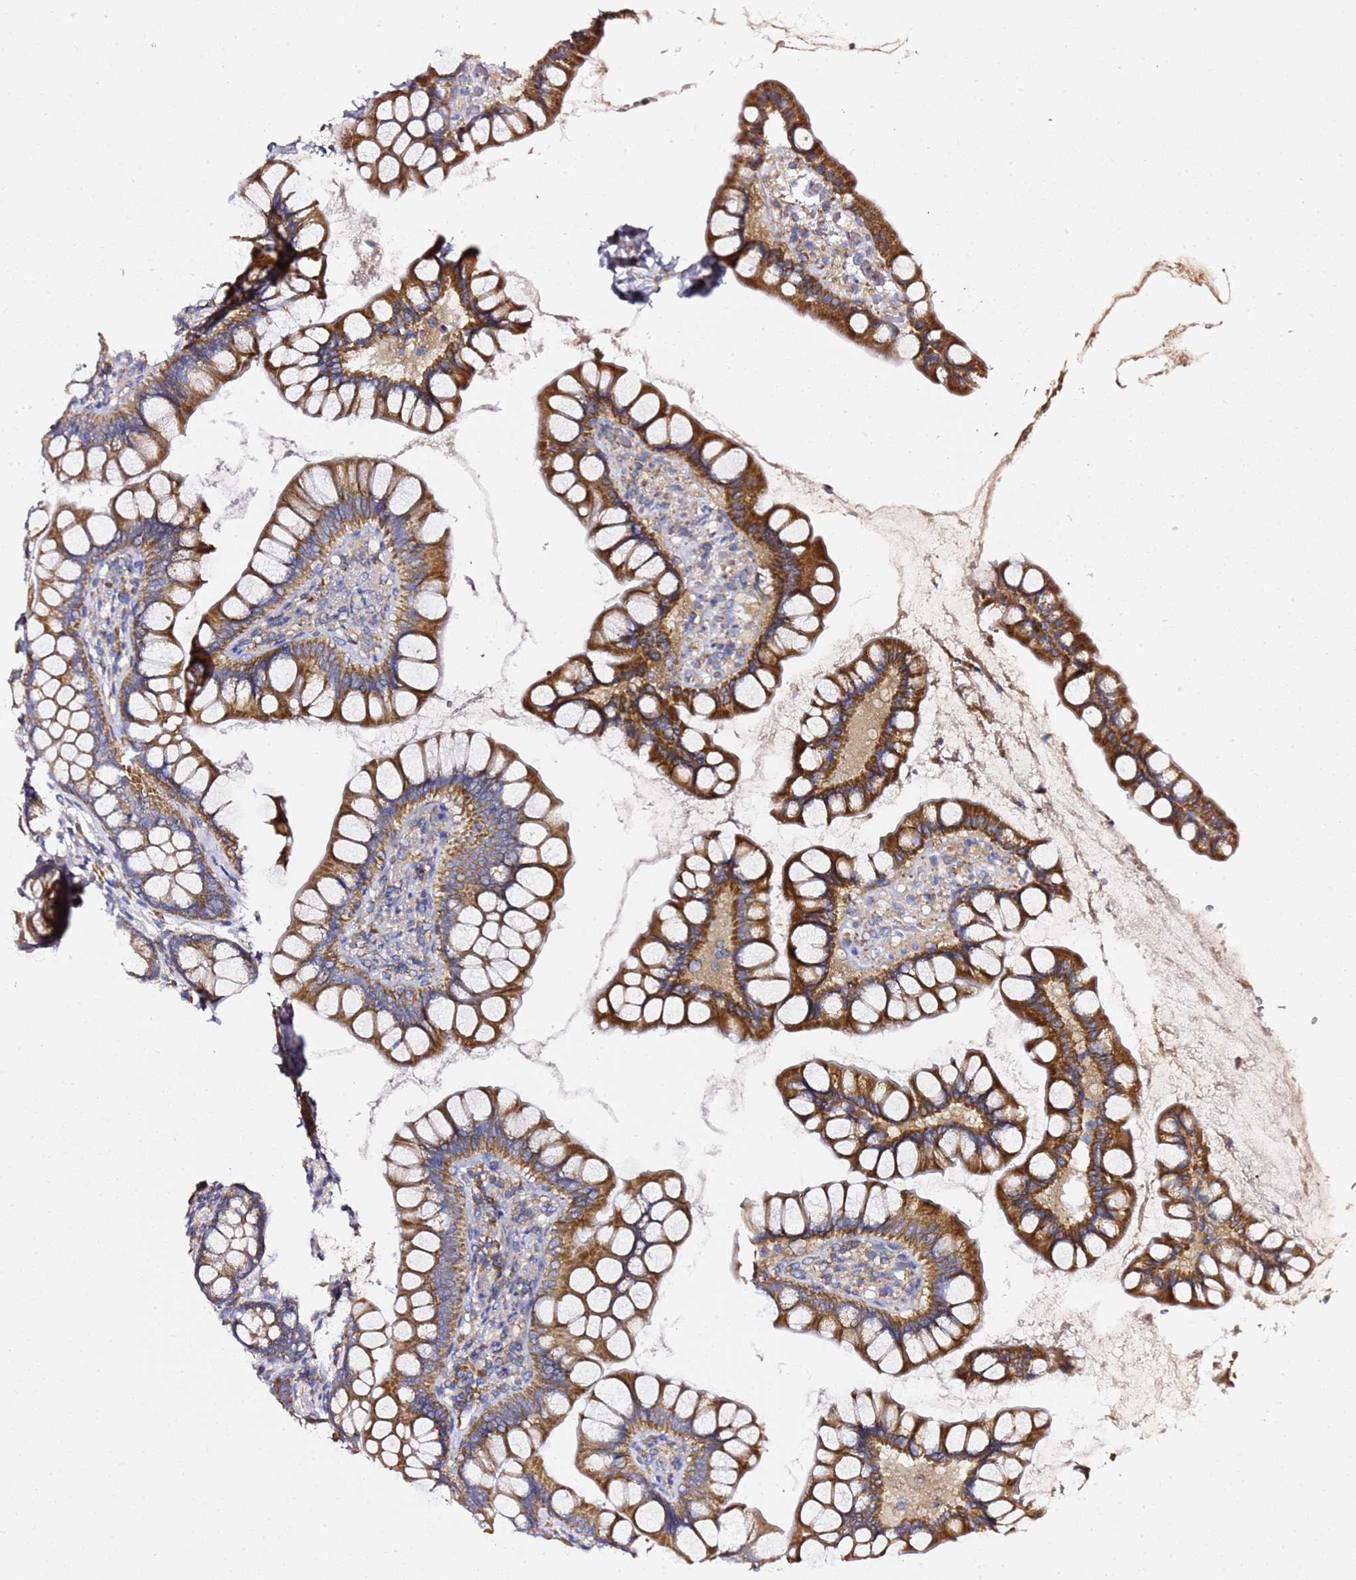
{"staining": {"intensity": "strong", "quantity": ">75%", "location": "cytoplasmic/membranous"}, "tissue": "small intestine", "cell_type": "Glandular cells", "image_type": "normal", "snomed": [{"axis": "morphology", "description": "Normal tissue, NOS"}, {"axis": "topography", "description": "Small intestine"}], "caption": "Glandular cells demonstrate high levels of strong cytoplasmic/membranous positivity in about >75% of cells in unremarkable small intestine.", "gene": "C19orf12", "patient": {"sex": "male", "age": 70}}